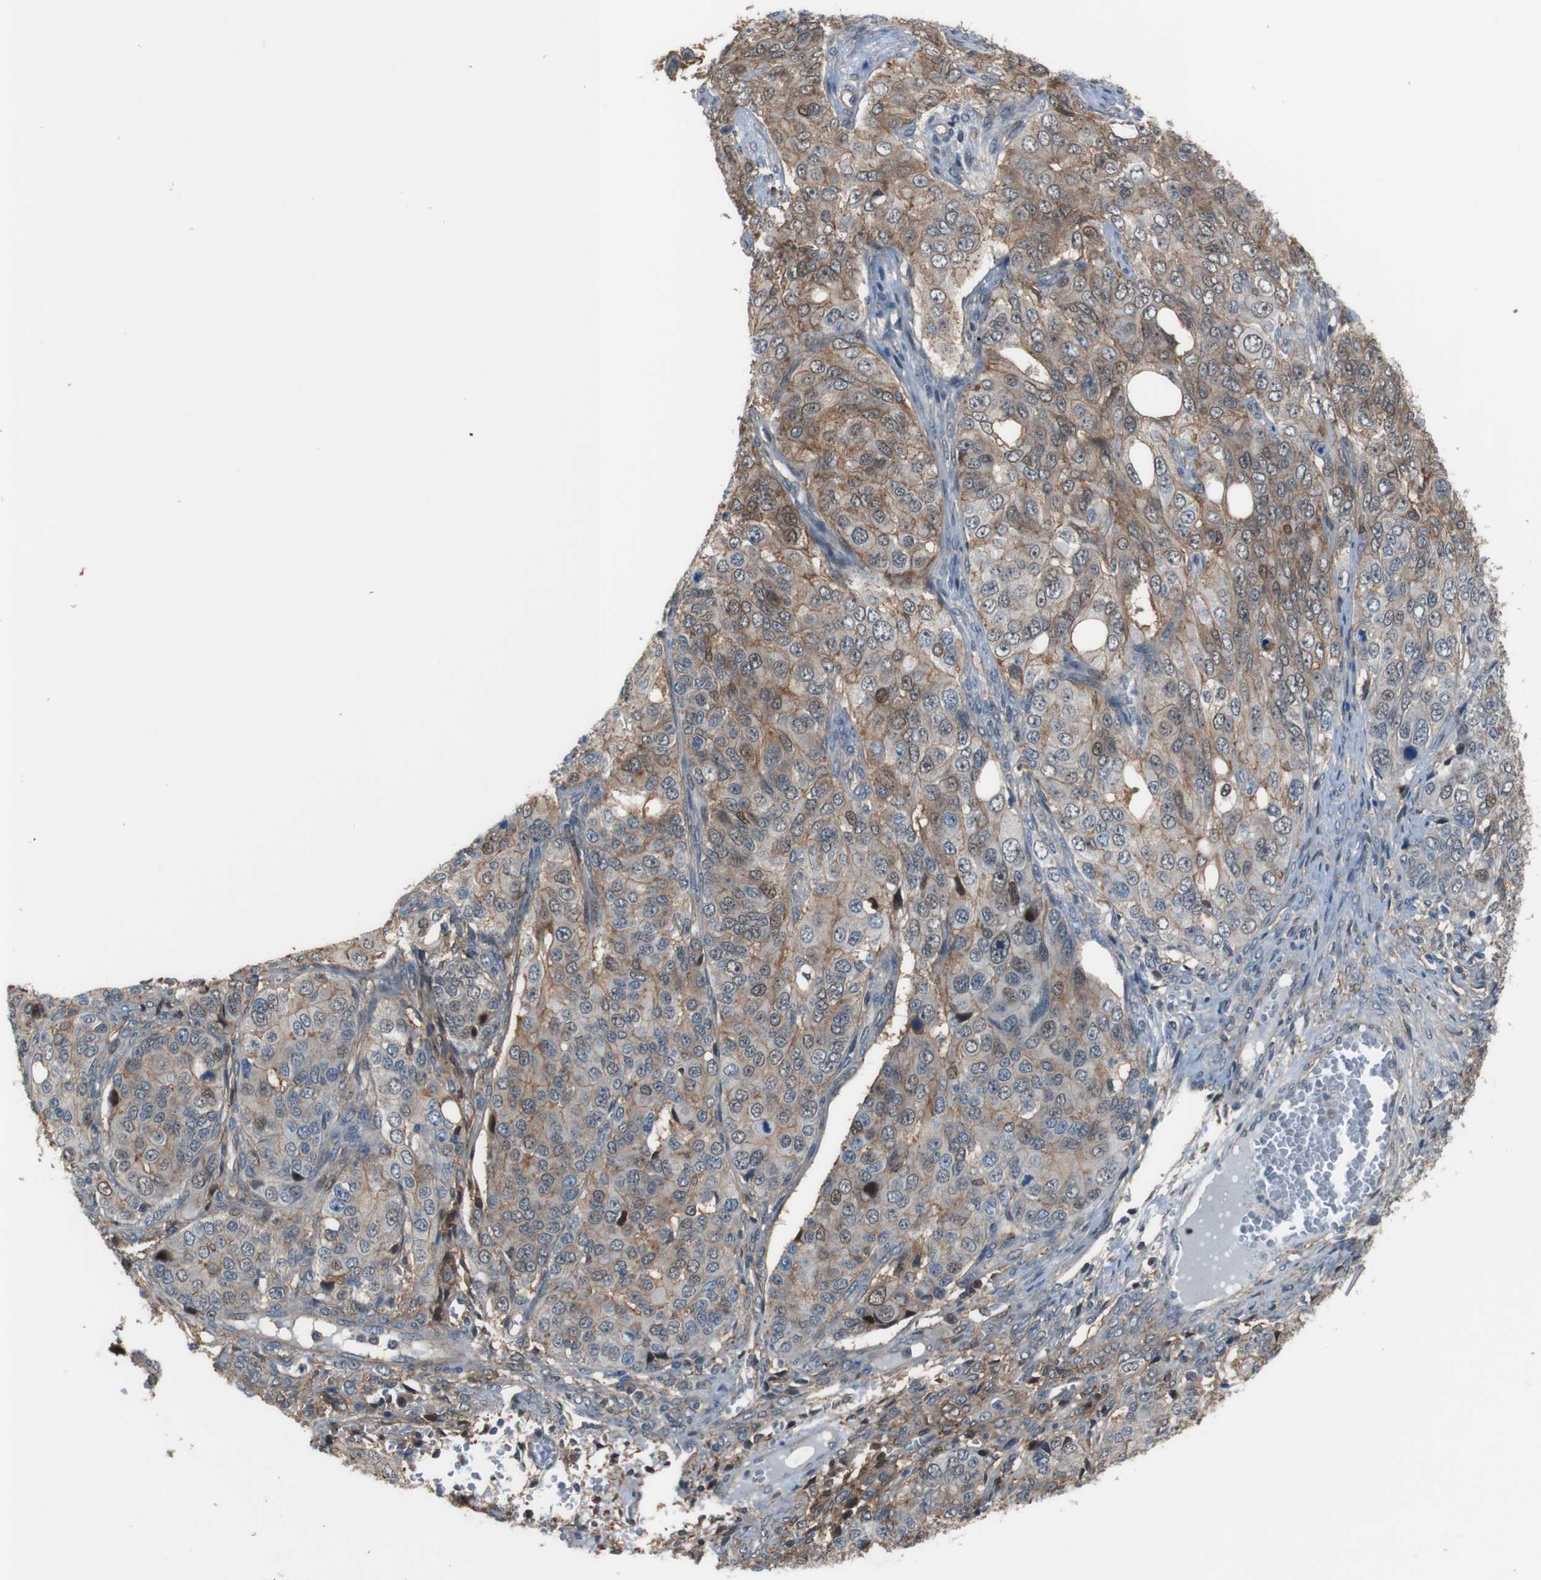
{"staining": {"intensity": "moderate", "quantity": "25%-75%", "location": "cytoplasmic/membranous"}, "tissue": "ovarian cancer", "cell_type": "Tumor cells", "image_type": "cancer", "snomed": [{"axis": "morphology", "description": "Carcinoma, endometroid"}, {"axis": "topography", "description": "Ovary"}], "caption": "Immunohistochemistry (IHC) of human endometroid carcinoma (ovarian) exhibits medium levels of moderate cytoplasmic/membranous expression in about 25%-75% of tumor cells. Nuclei are stained in blue.", "gene": "ATP2B1", "patient": {"sex": "female", "age": 51}}